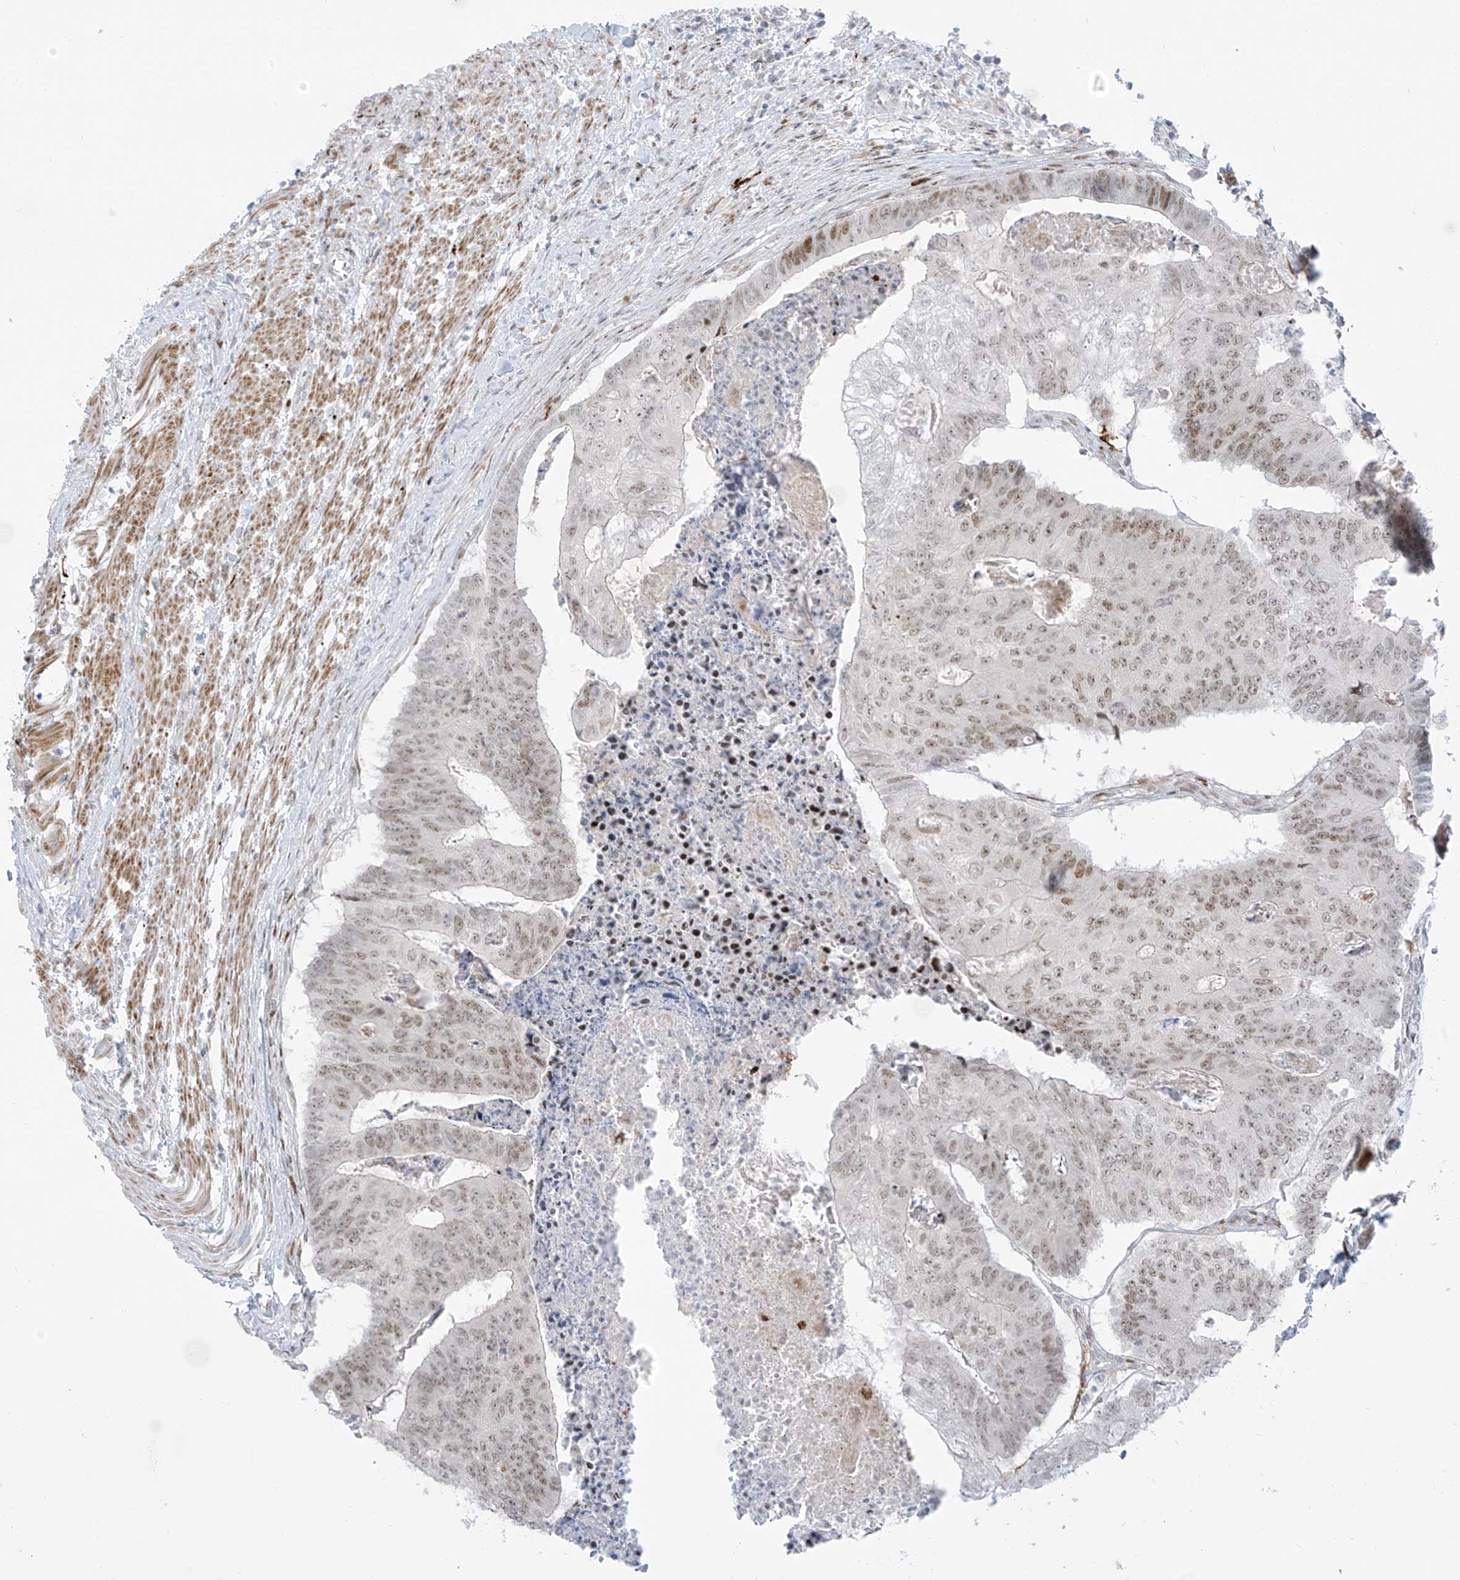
{"staining": {"intensity": "weak", "quantity": ">75%", "location": "nuclear"}, "tissue": "colorectal cancer", "cell_type": "Tumor cells", "image_type": "cancer", "snomed": [{"axis": "morphology", "description": "Adenocarcinoma, NOS"}, {"axis": "topography", "description": "Colon"}], "caption": "IHC (DAB (3,3'-diaminobenzidine)) staining of human adenocarcinoma (colorectal) exhibits weak nuclear protein staining in about >75% of tumor cells.", "gene": "LIN9", "patient": {"sex": "female", "age": 67}}